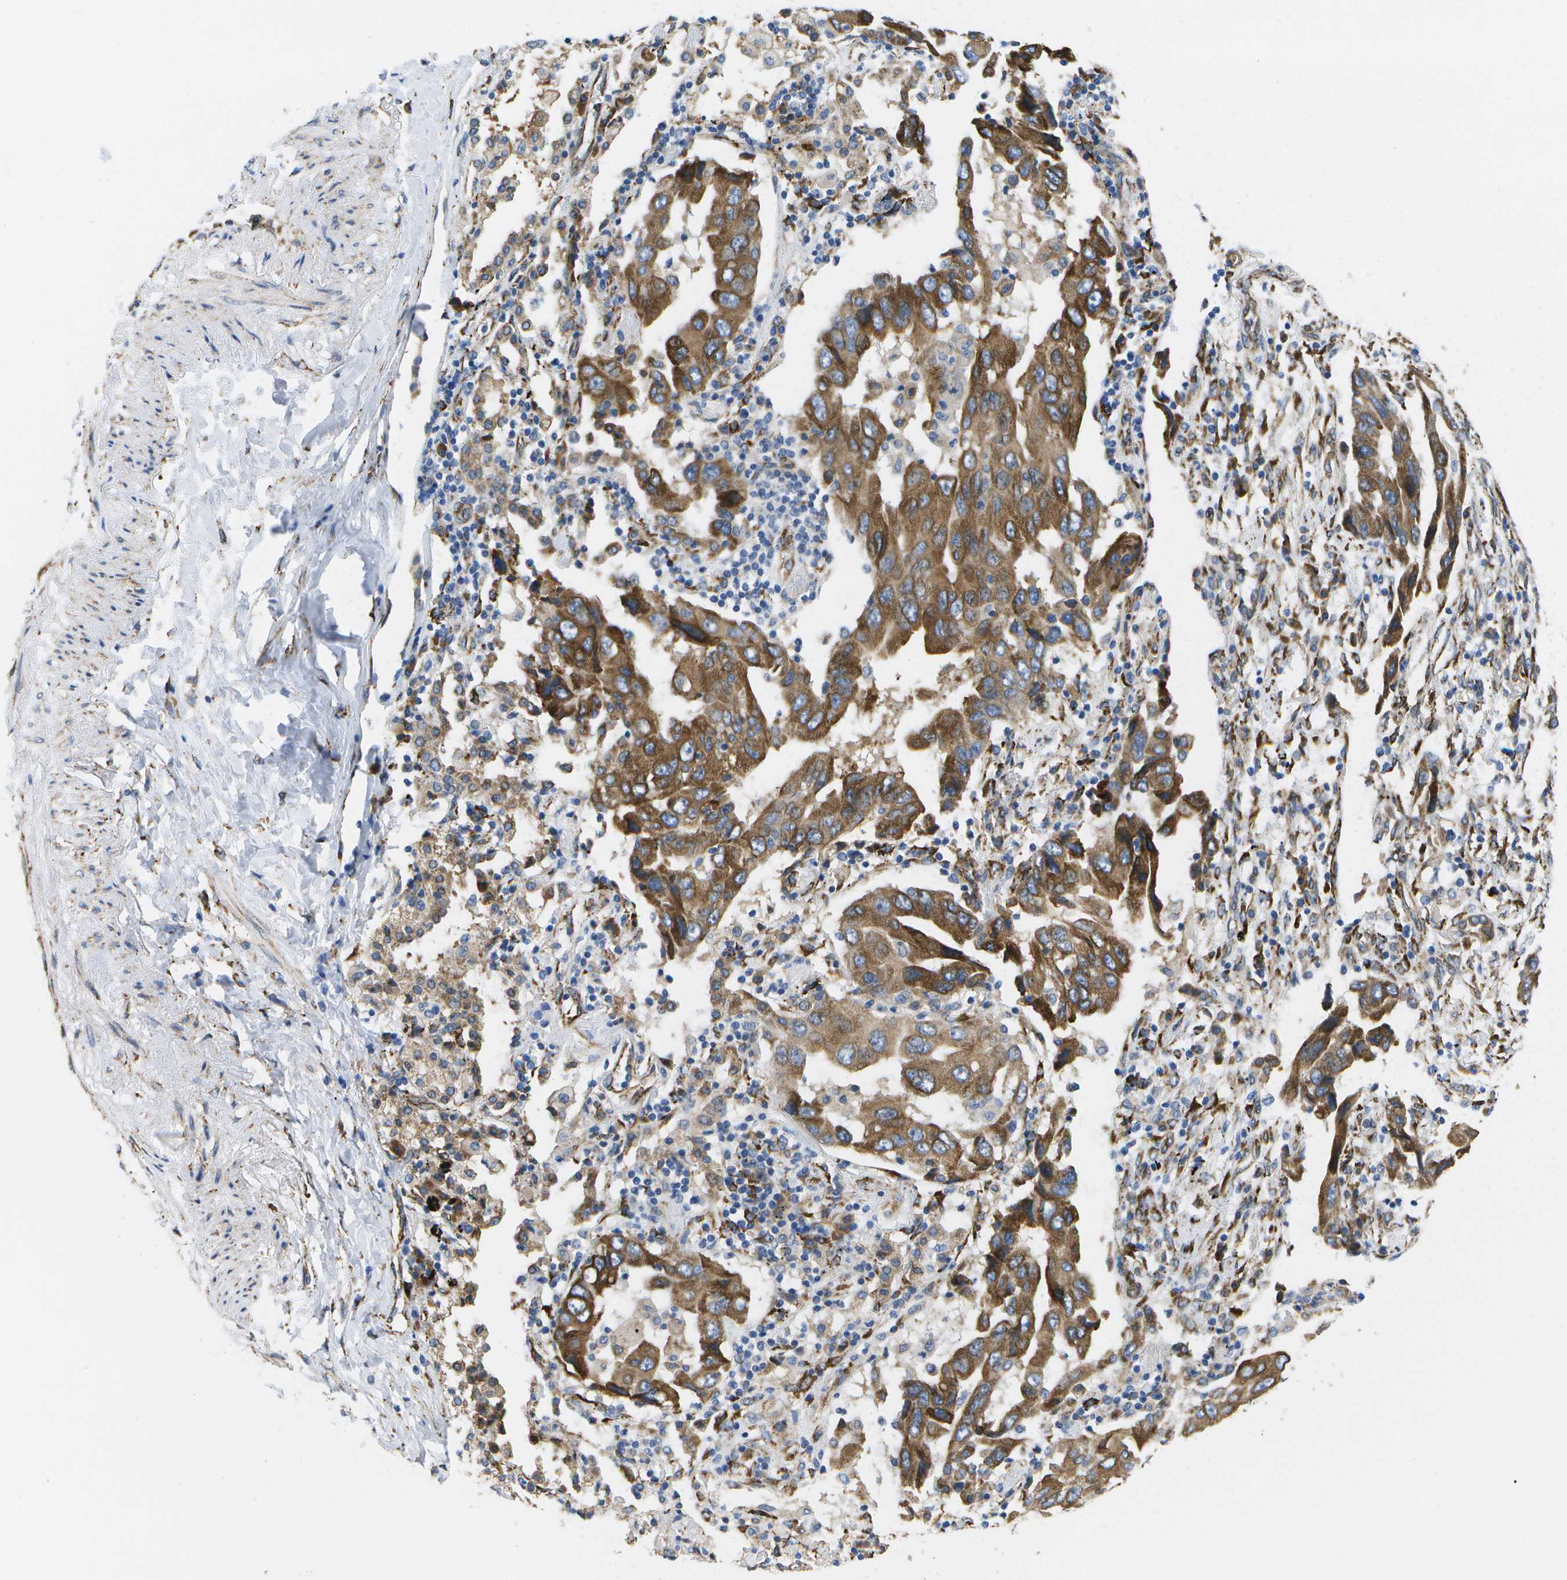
{"staining": {"intensity": "strong", "quantity": ">75%", "location": "cytoplasmic/membranous"}, "tissue": "lung cancer", "cell_type": "Tumor cells", "image_type": "cancer", "snomed": [{"axis": "morphology", "description": "Adenocarcinoma, NOS"}, {"axis": "topography", "description": "Lung"}], "caption": "Human adenocarcinoma (lung) stained with a brown dye exhibits strong cytoplasmic/membranous positive staining in approximately >75% of tumor cells.", "gene": "ZDHHC17", "patient": {"sex": "female", "age": 65}}